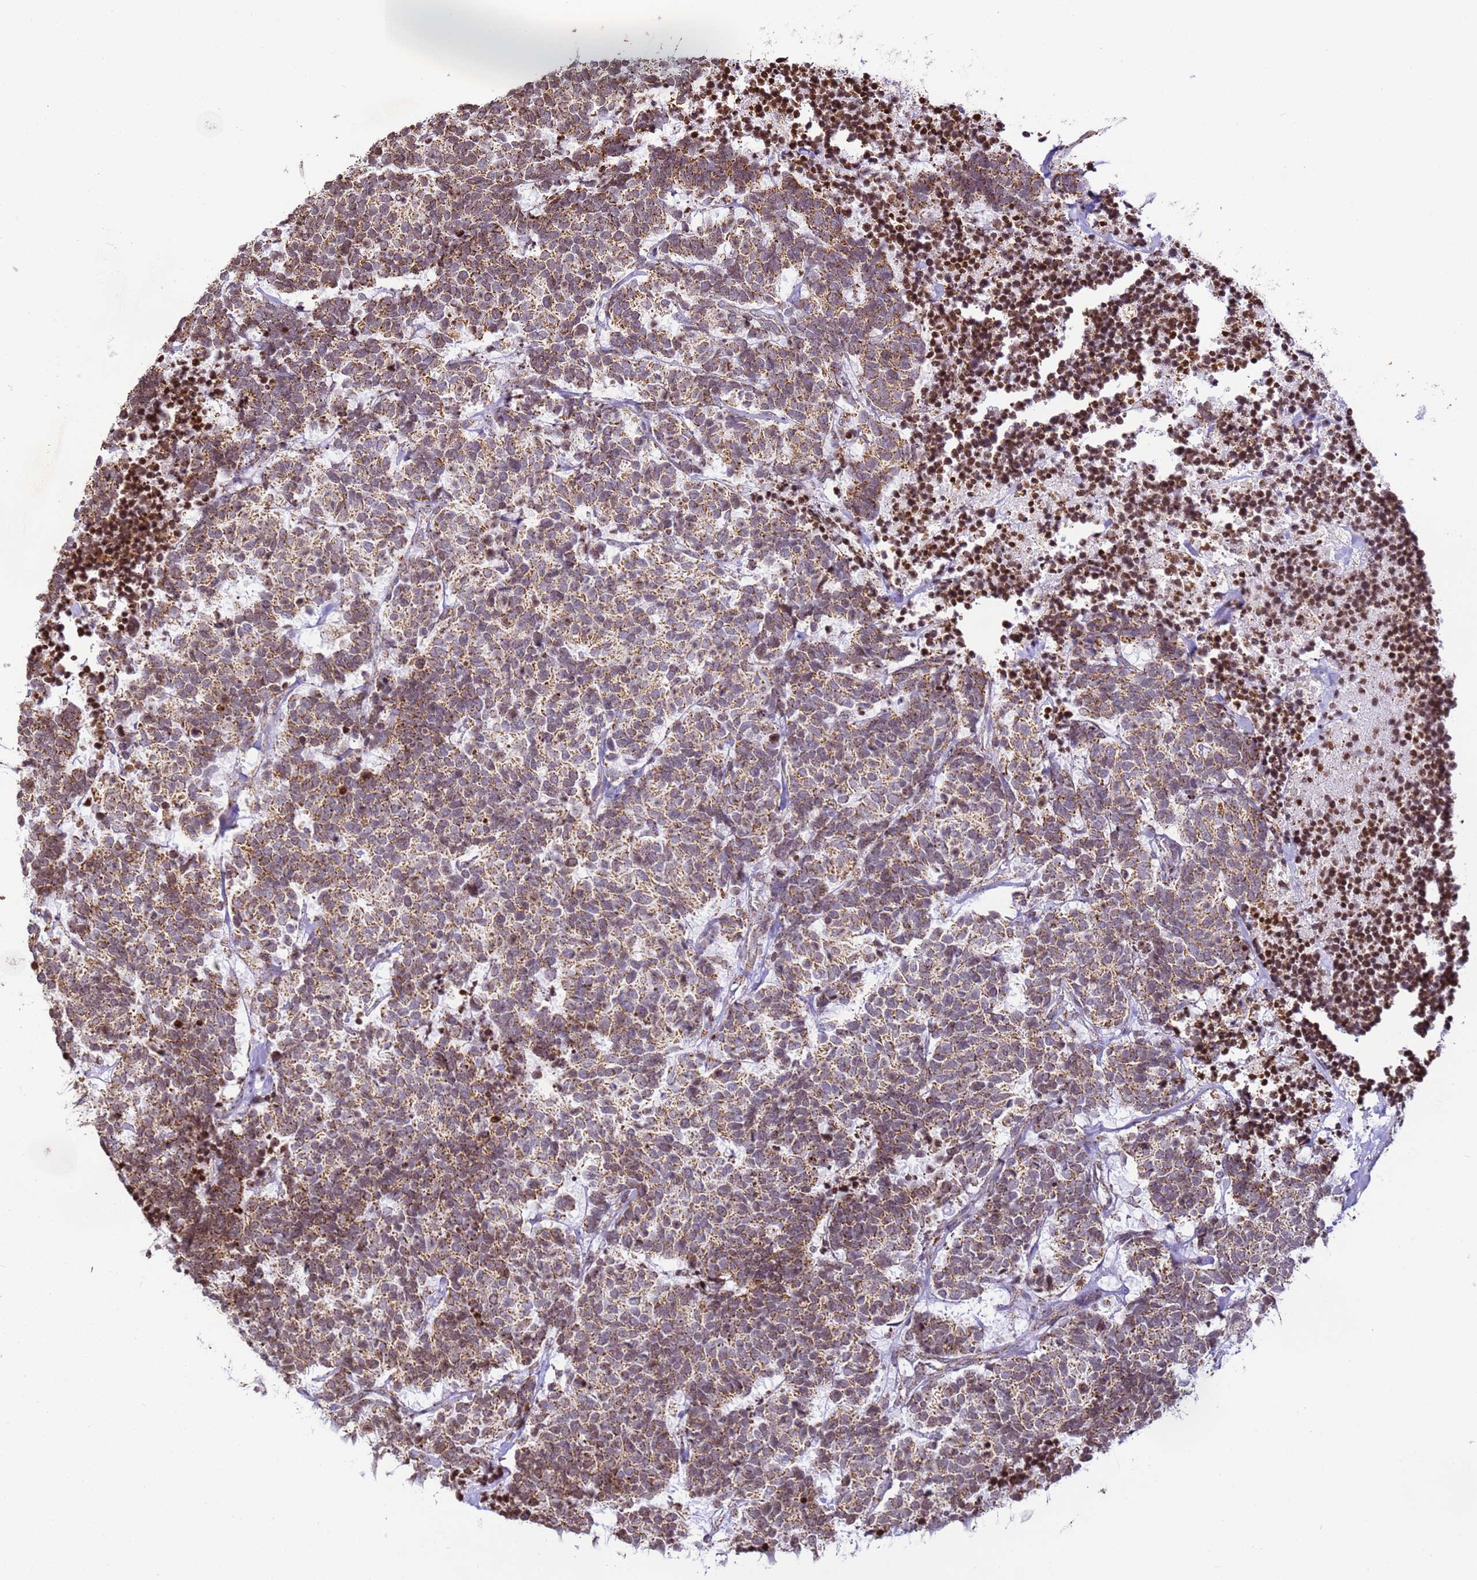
{"staining": {"intensity": "moderate", "quantity": ">75%", "location": "cytoplasmic/membranous"}, "tissue": "carcinoid", "cell_type": "Tumor cells", "image_type": "cancer", "snomed": [{"axis": "morphology", "description": "Carcinoma, NOS"}, {"axis": "morphology", "description": "Carcinoid, malignant, NOS"}, {"axis": "topography", "description": "Urinary bladder"}], "caption": "A medium amount of moderate cytoplasmic/membranous staining is identified in approximately >75% of tumor cells in carcinoid tissue. (DAB (3,3'-diaminobenzidine) IHC with brightfield microscopy, high magnification).", "gene": "HSPE1", "patient": {"sex": "male", "age": 57}}